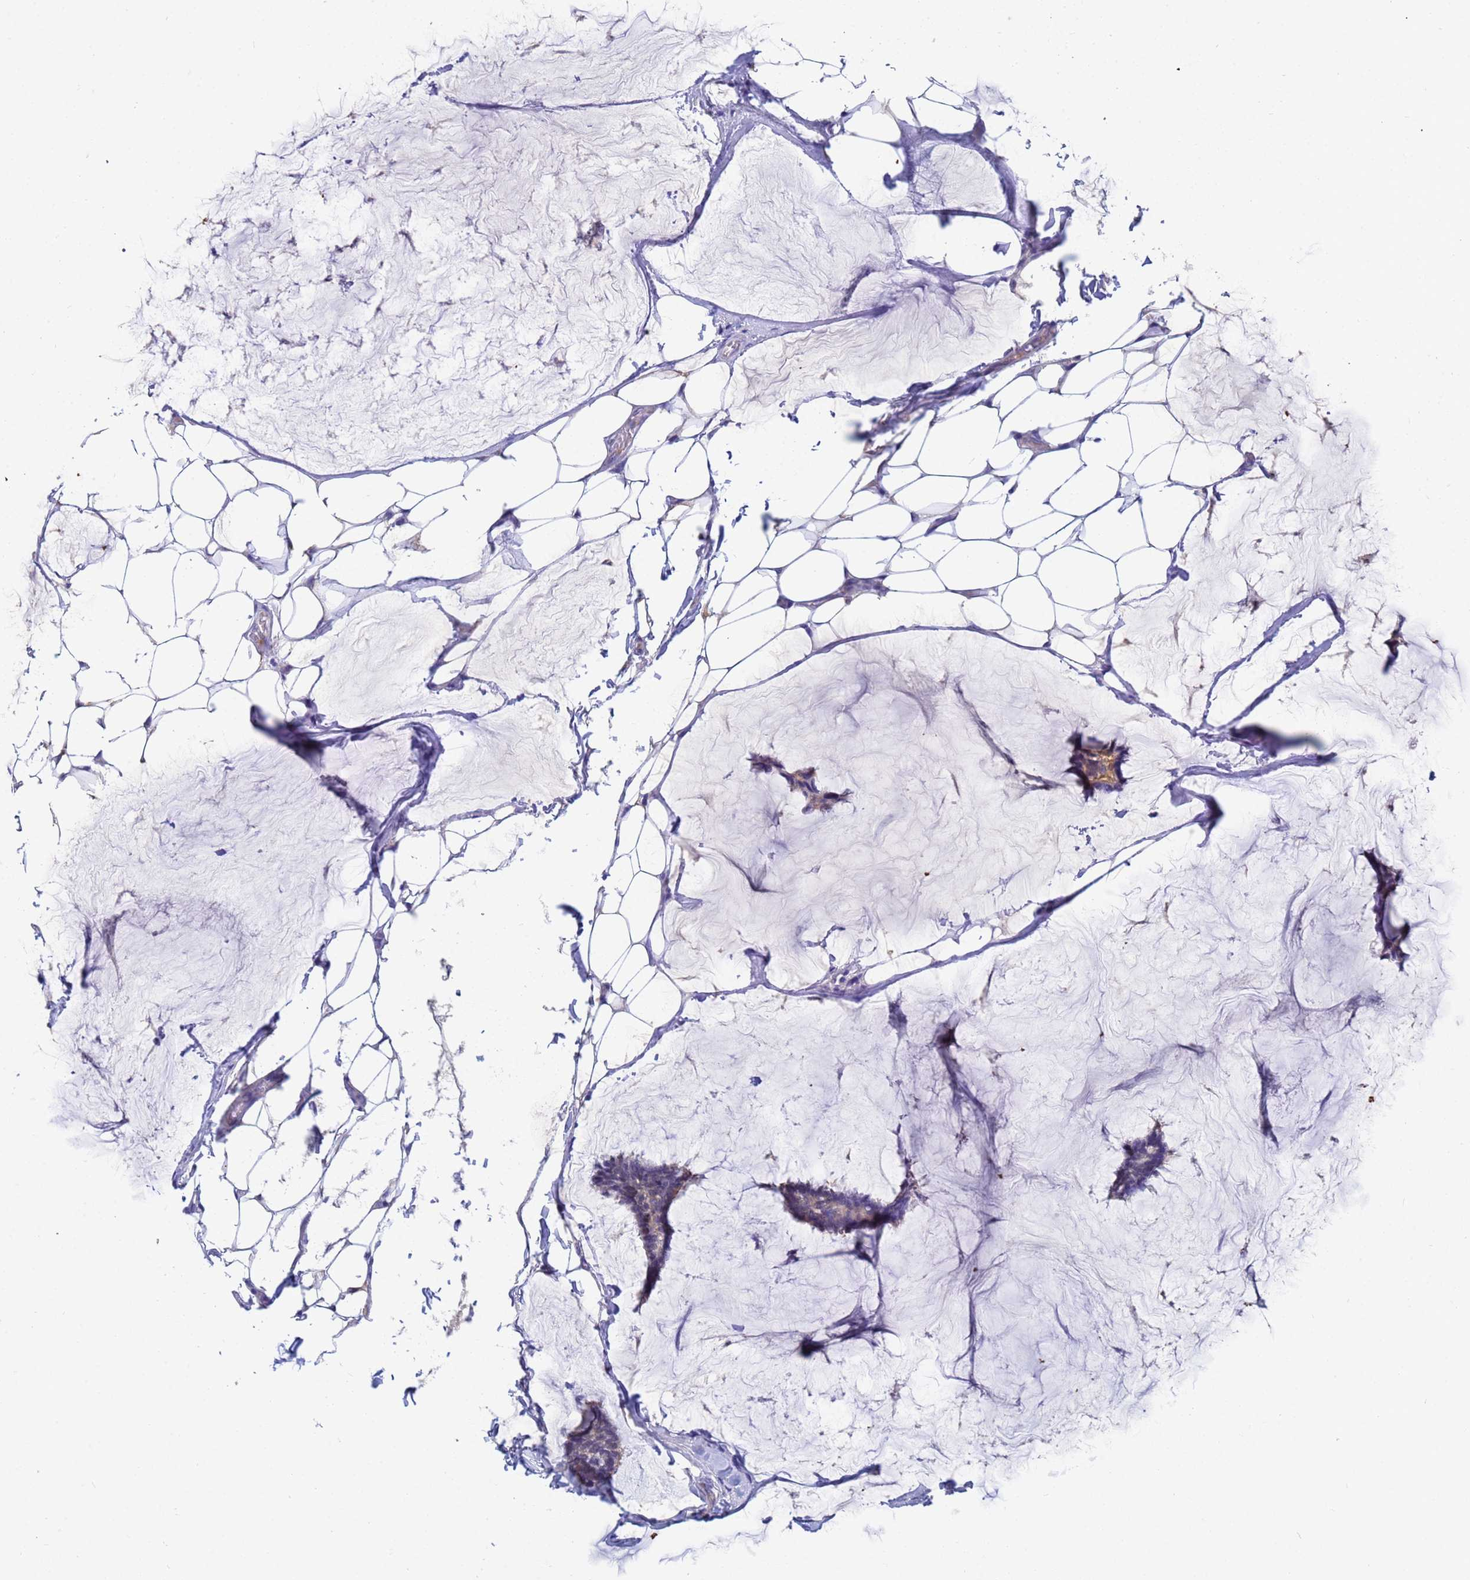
{"staining": {"intensity": "weak", "quantity": "25%-75%", "location": "cytoplasmic/membranous"}, "tissue": "breast cancer", "cell_type": "Tumor cells", "image_type": "cancer", "snomed": [{"axis": "morphology", "description": "Duct carcinoma"}, {"axis": "topography", "description": "Breast"}], "caption": "There is low levels of weak cytoplasmic/membranous positivity in tumor cells of breast invasive ductal carcinoma, as demonstrated by immunohistochemical staining (brown color).", "gene": "TTLL11", "patient": {"sex": "female", "age": 93}}